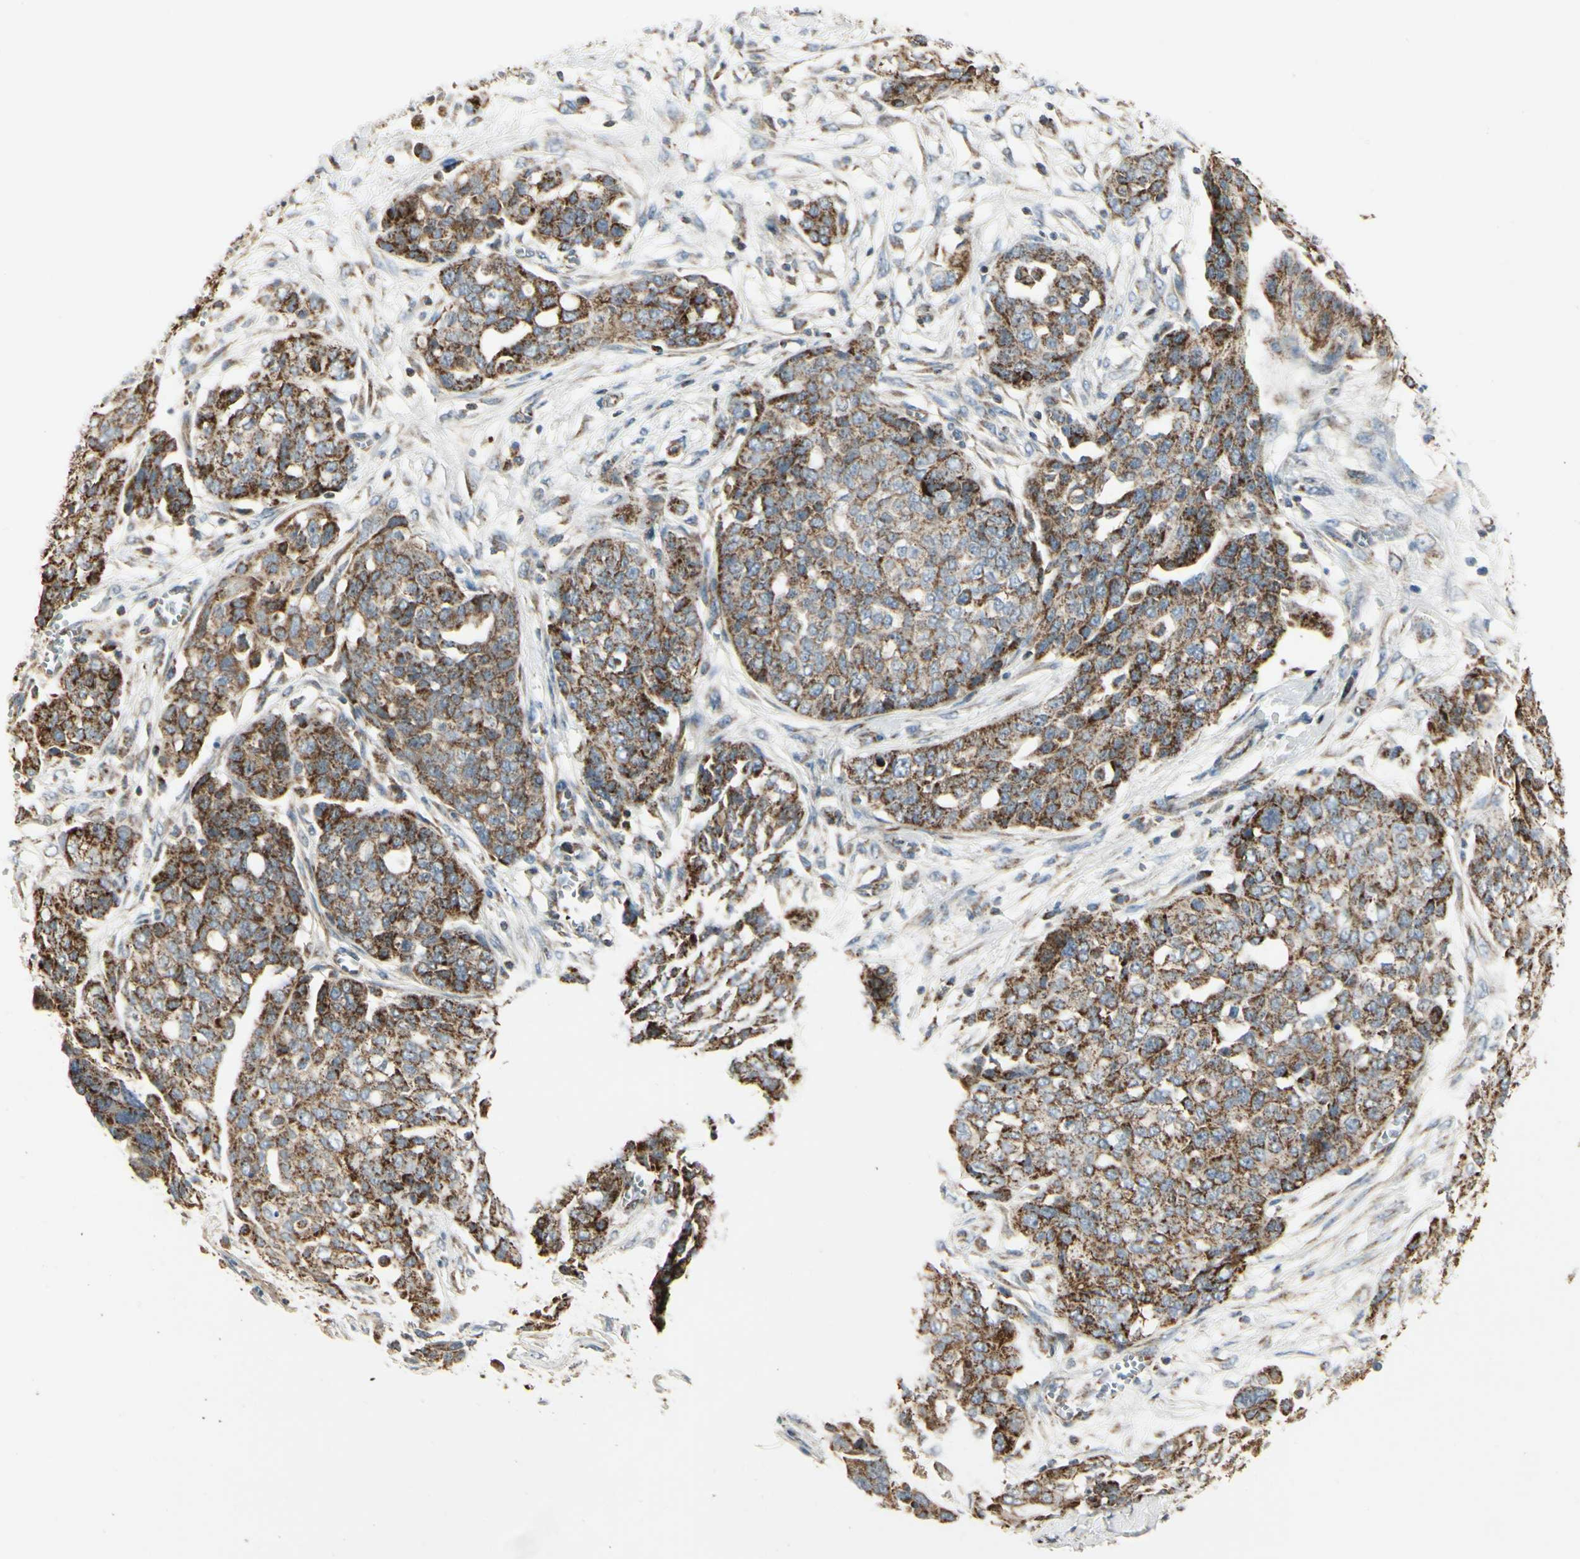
{"staining": {"intensity": "strong", "quantity": ">75%", "location": "cytoplasmic/membranous"}, "tissue": "ovarian cancer", "cell_type": "Tumor cells", "image_type": "cancer", "snomed": [{"axis": "morphology", "description": "Cystadenocarcinoma, serous, NOS"}, {"axis": "topography", "description": "Soft tissue"}, {"axis": "topography", "description": "Ovary"}], "caption": "A histopathology image showing strong cytoplasmic/membranous positivity in about >75% of tumor cells in ovarian cancer (serous cystadenocarcinoma), as visualized by brown immunohistochemical staining.", "gene": "ANKS6", "patient": {"sex": "female", "age": 57}}